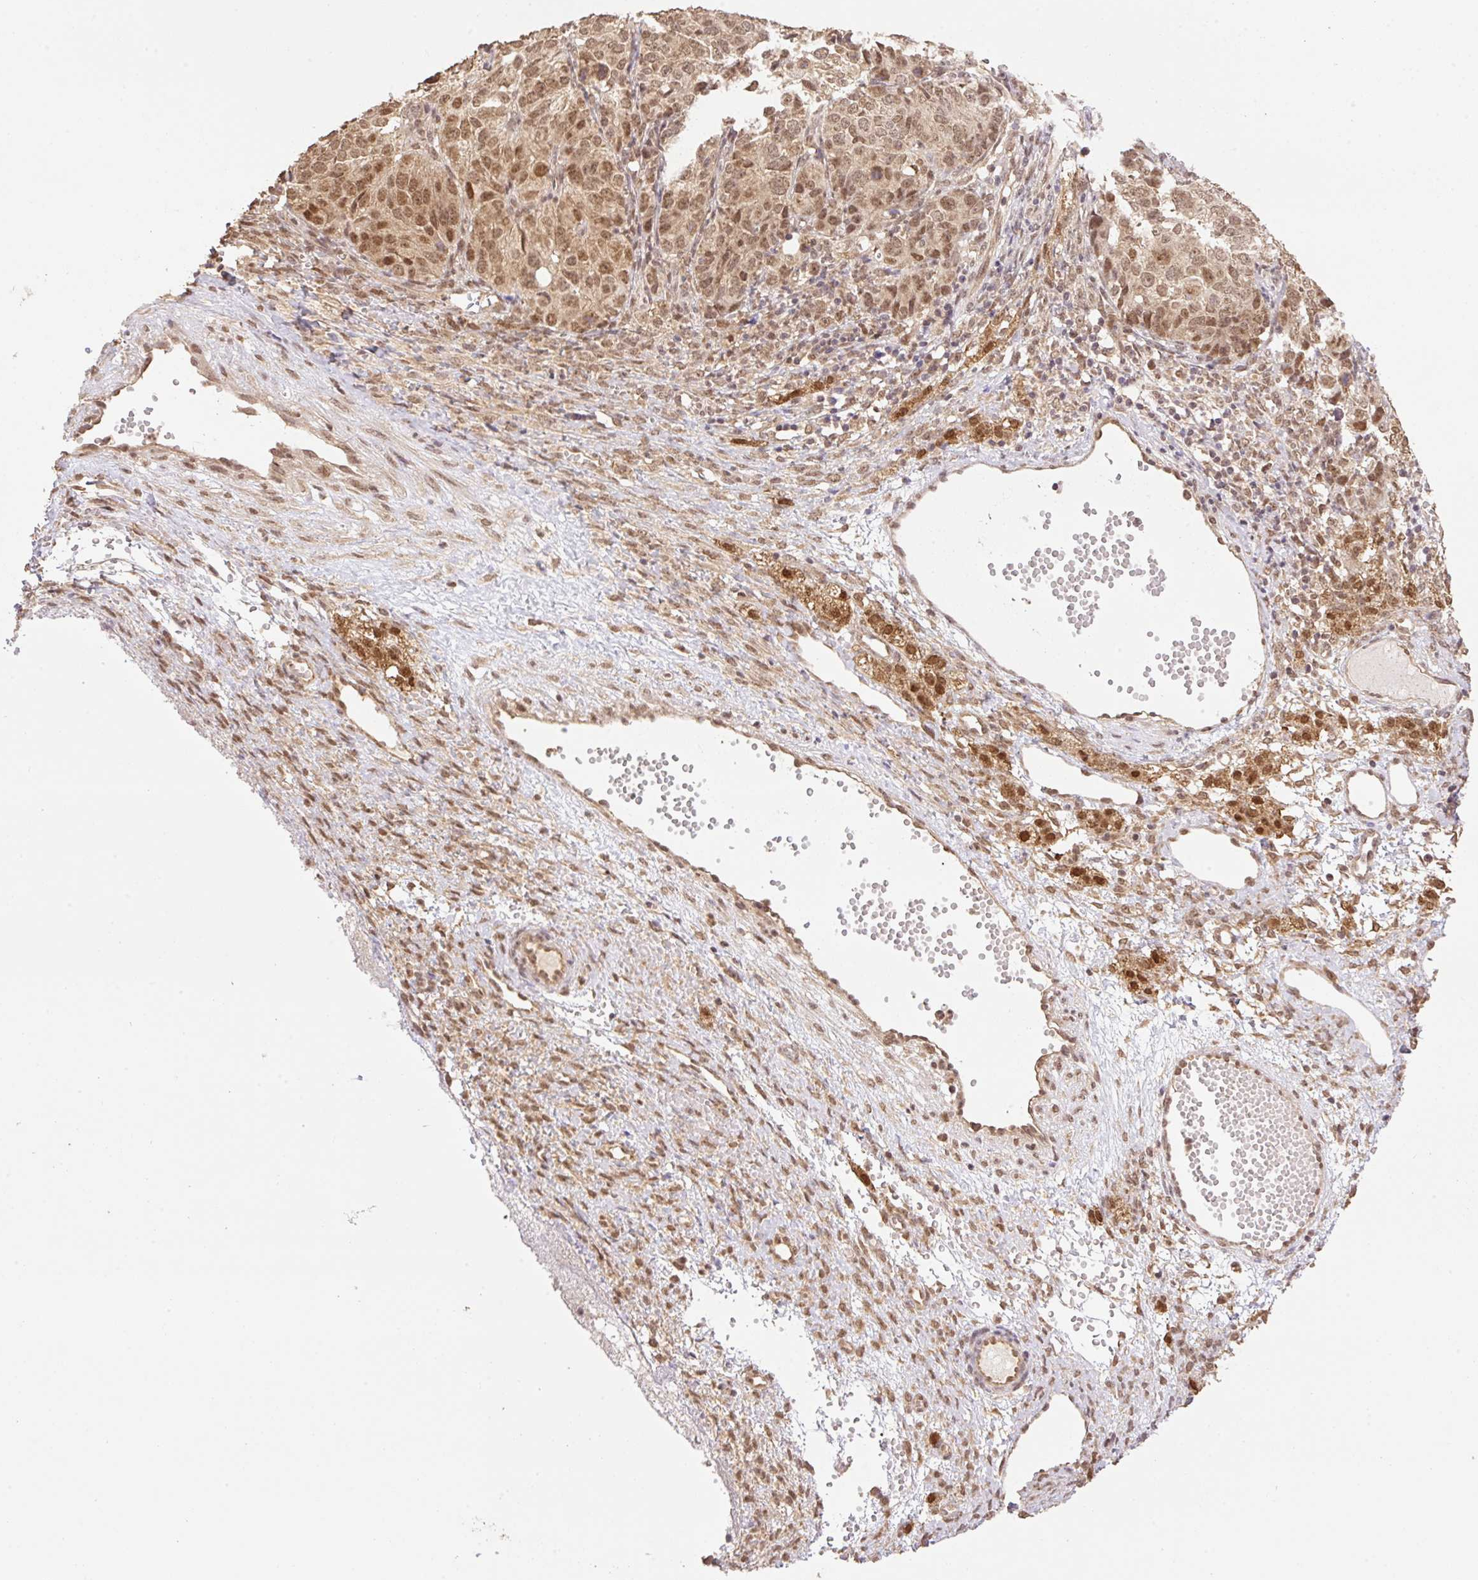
{"staining": {"intensity": "moderate", "quantity": ">75%", "location": "nuclear"}, "tissue": "ovarian cancer", "cell_type": "Tumor cells", "image_type": "cancer", "snomed": [{"axis": "morphology", "description": "Carcinoma, endometroid"}, {"axis": "topography", "description": "Ovary"}], "caption": "Brown immunohistochemical staining in ovarian cancer (endometroid carcinoma) demonstrates moderate nuclear expression in approximately >75% of tumor cells.", "gene": "VPS25", "patient": {"sex": "female", "age": 51}}